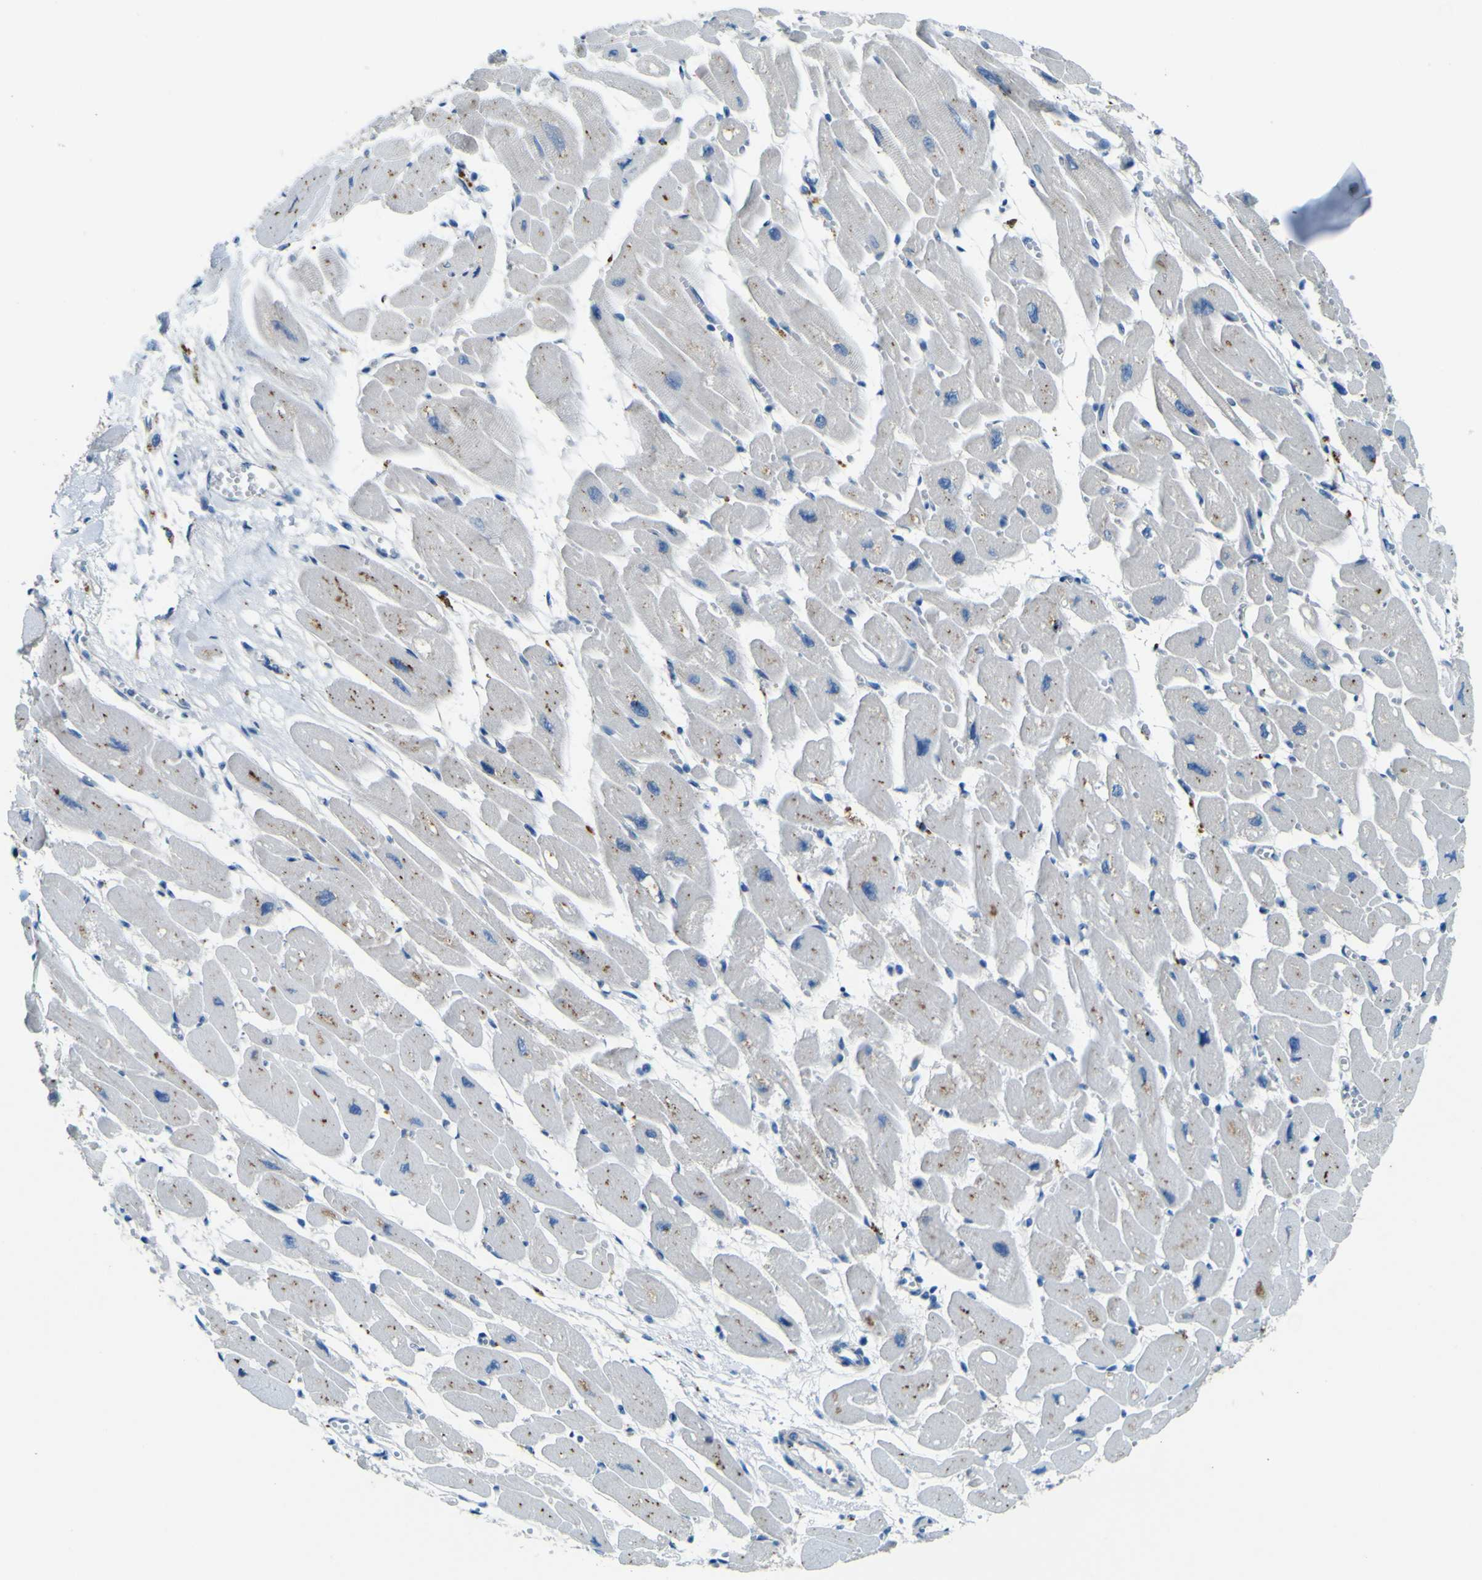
{"staining": {"intensity": "moderate", "quantity": "<25%", "location": "cytoplasmic/membranous"}, "tissue": "heart muscle", "cell_type": "Cardiomyocytes", "image_type": "normal", "snomed": [{"axis": "morphology", "description": "Normal tissue, NOS"}, {"axis": "topography", "description": "Heart"}], "caption": "IHC image of normal heart muscle stained for a protein (brown), which shows low levels of moderate cytoplasmic/membranous expression in approximately <25% of cardiomyocytes.", "gene": "PDE9A", "patient": {"sex": "female", "age": 54}}